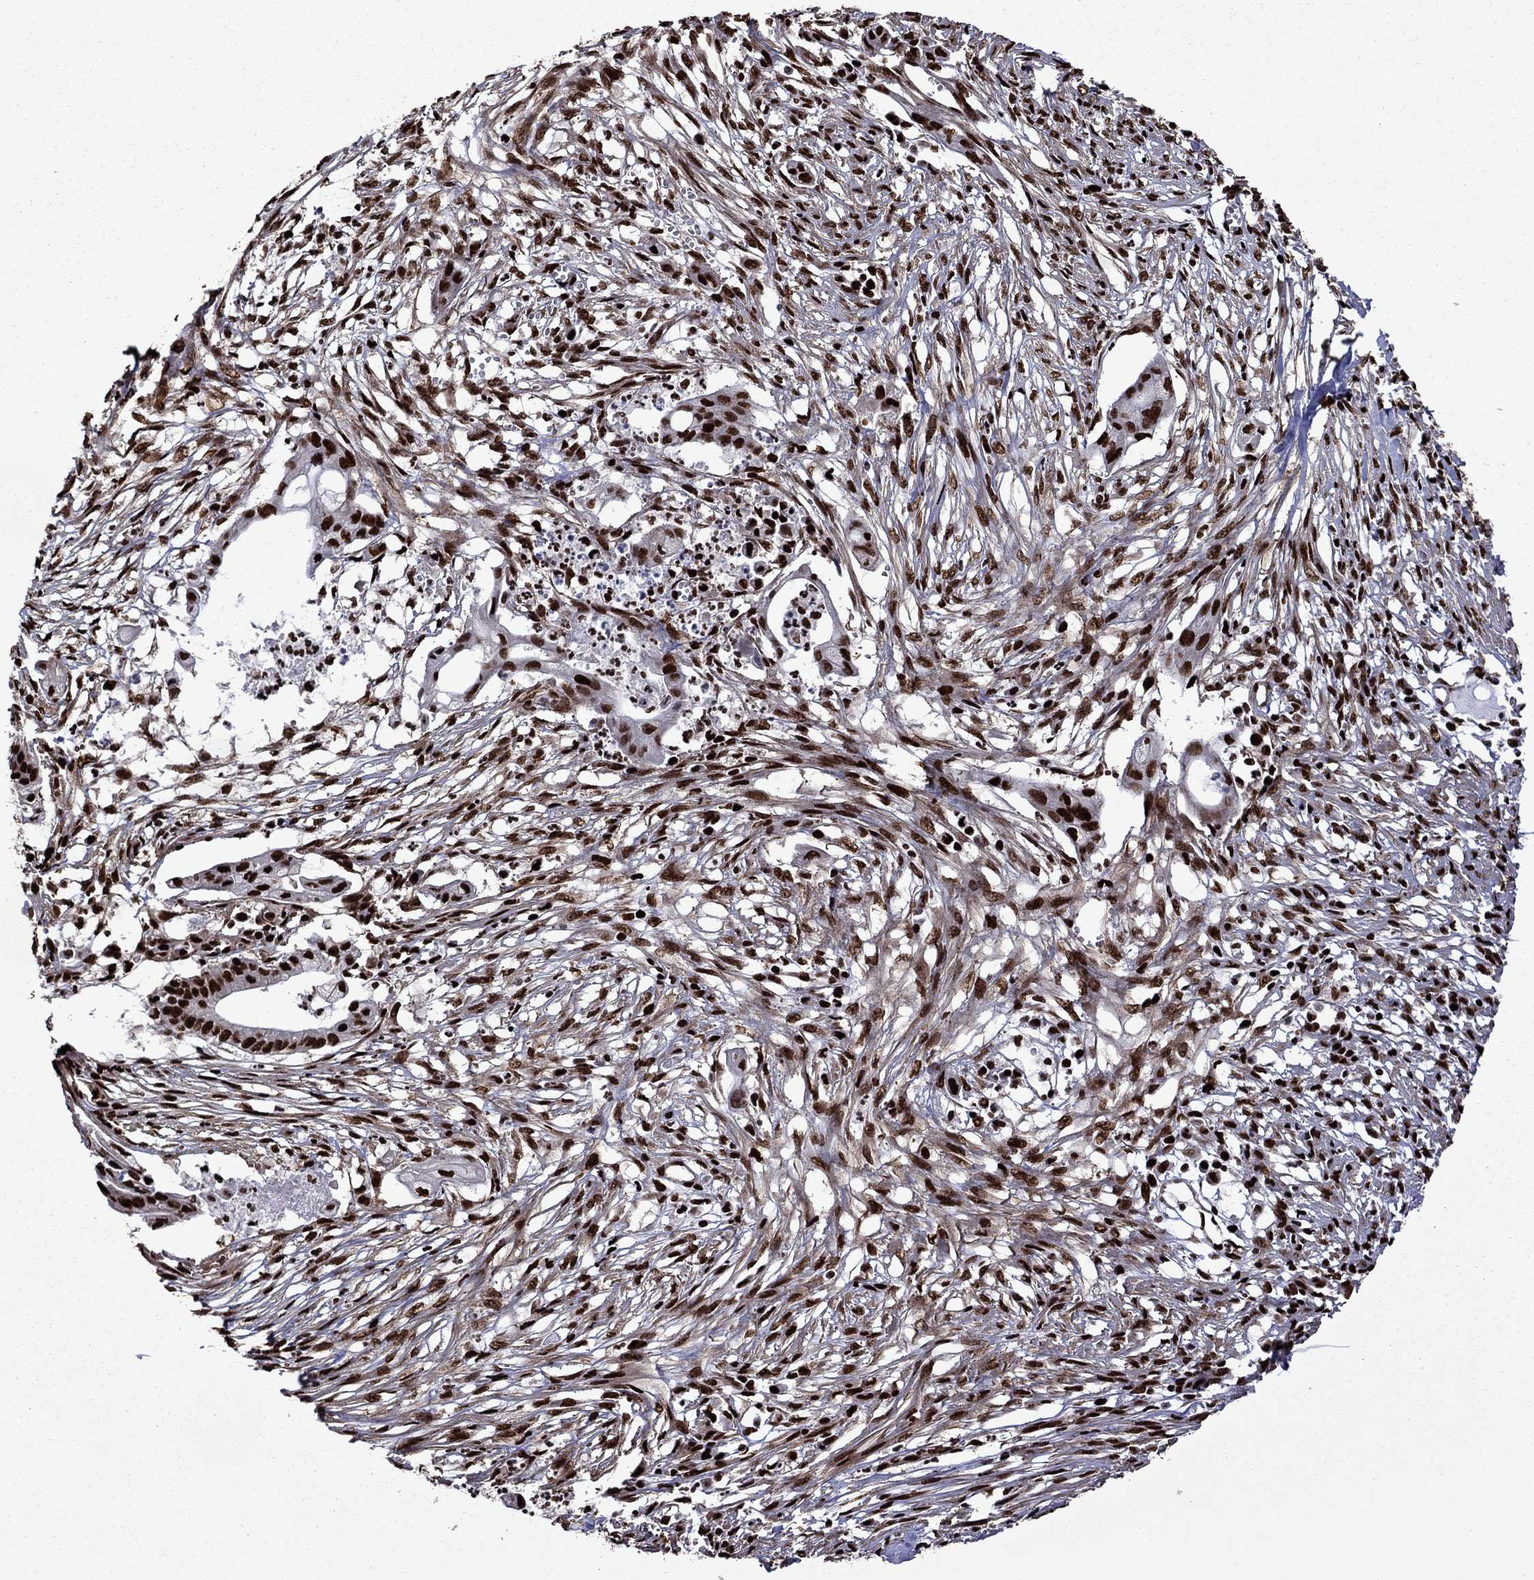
{"staining": {"intensity": "strong", "quantity": ">75%", "location": "nuclear"}, "tissue": "pancreatic cancer", "cell_type": "Tumor cells", "image_type": "cancer", "snomed": [{"axis": "morphology", "description": "Normal tissue, NOS"}, {"axis": "morphology", "description": "Adenocarcinoma, NOS"}, {"axis": "topography", "description": "Pancreas"}], "caption": "Protein staining reveals strong nuclear positivity in about >75% of tumor cells in pancreatic adenocarcinoma.", "gene": "LIMK1", "patient": {"sex": "female", "age": 58}}